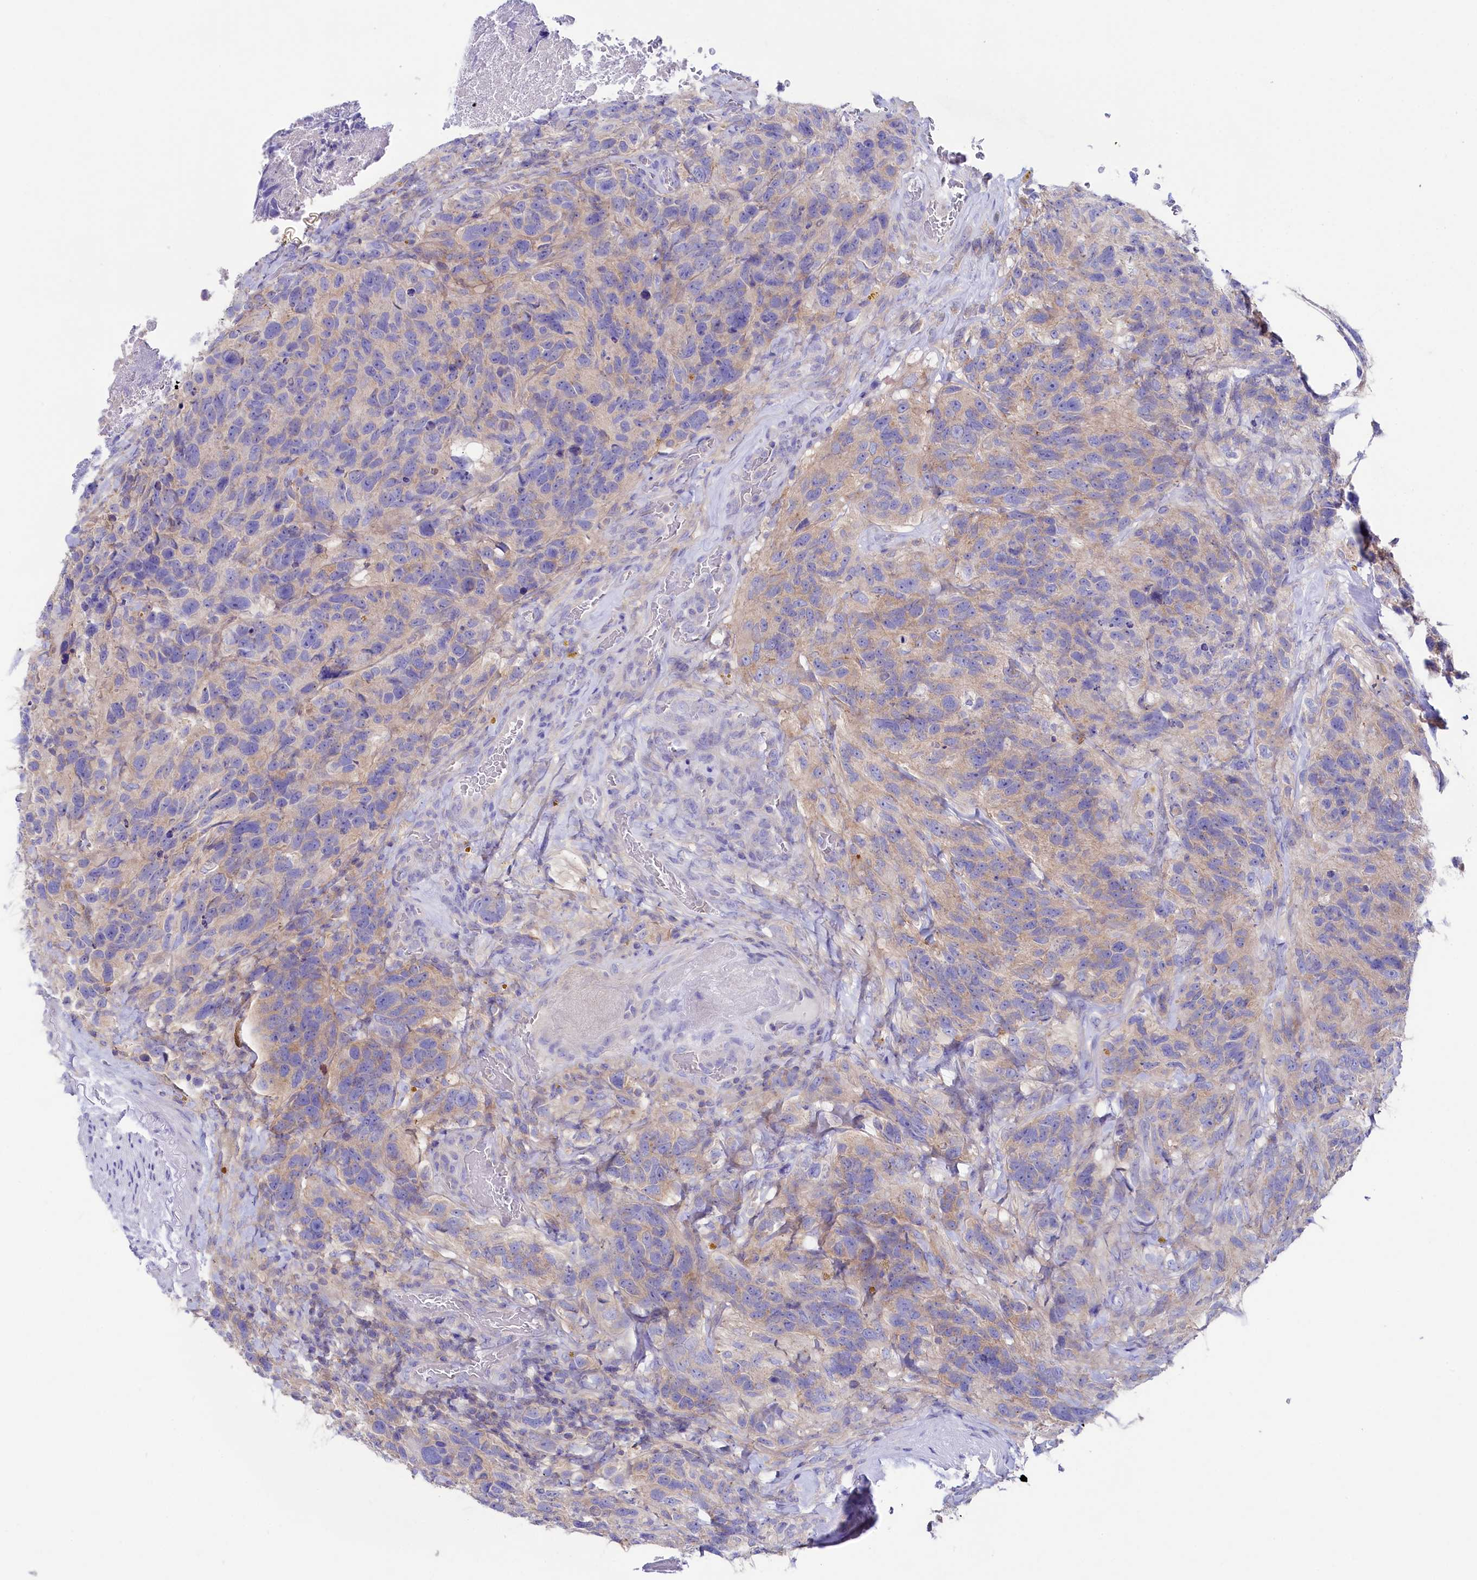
{"staining": {"intensity": "moderate", "quantity": "<25%", "location": "cytoplasmic/membranous"}, "tissue": "glioma", "cell_type": "Tumor cells", "image_type": "cancer", "snomed": [{"axis": "morphology", "description": "Glioma, malignant, High grade"}, {"axis": "topography", "description": "Brain"}], "caption": "Immunohistochemistry (IHC) (DAB (3,3'-diaminobenzidine)) staining of human malignant high-grade glioma demonstrates moderate cytoplasmic/membranous protein staining in about <25% of tumor cells.", "gene": "VPS26B", "patient": {"sex": "male", "age": 69}}